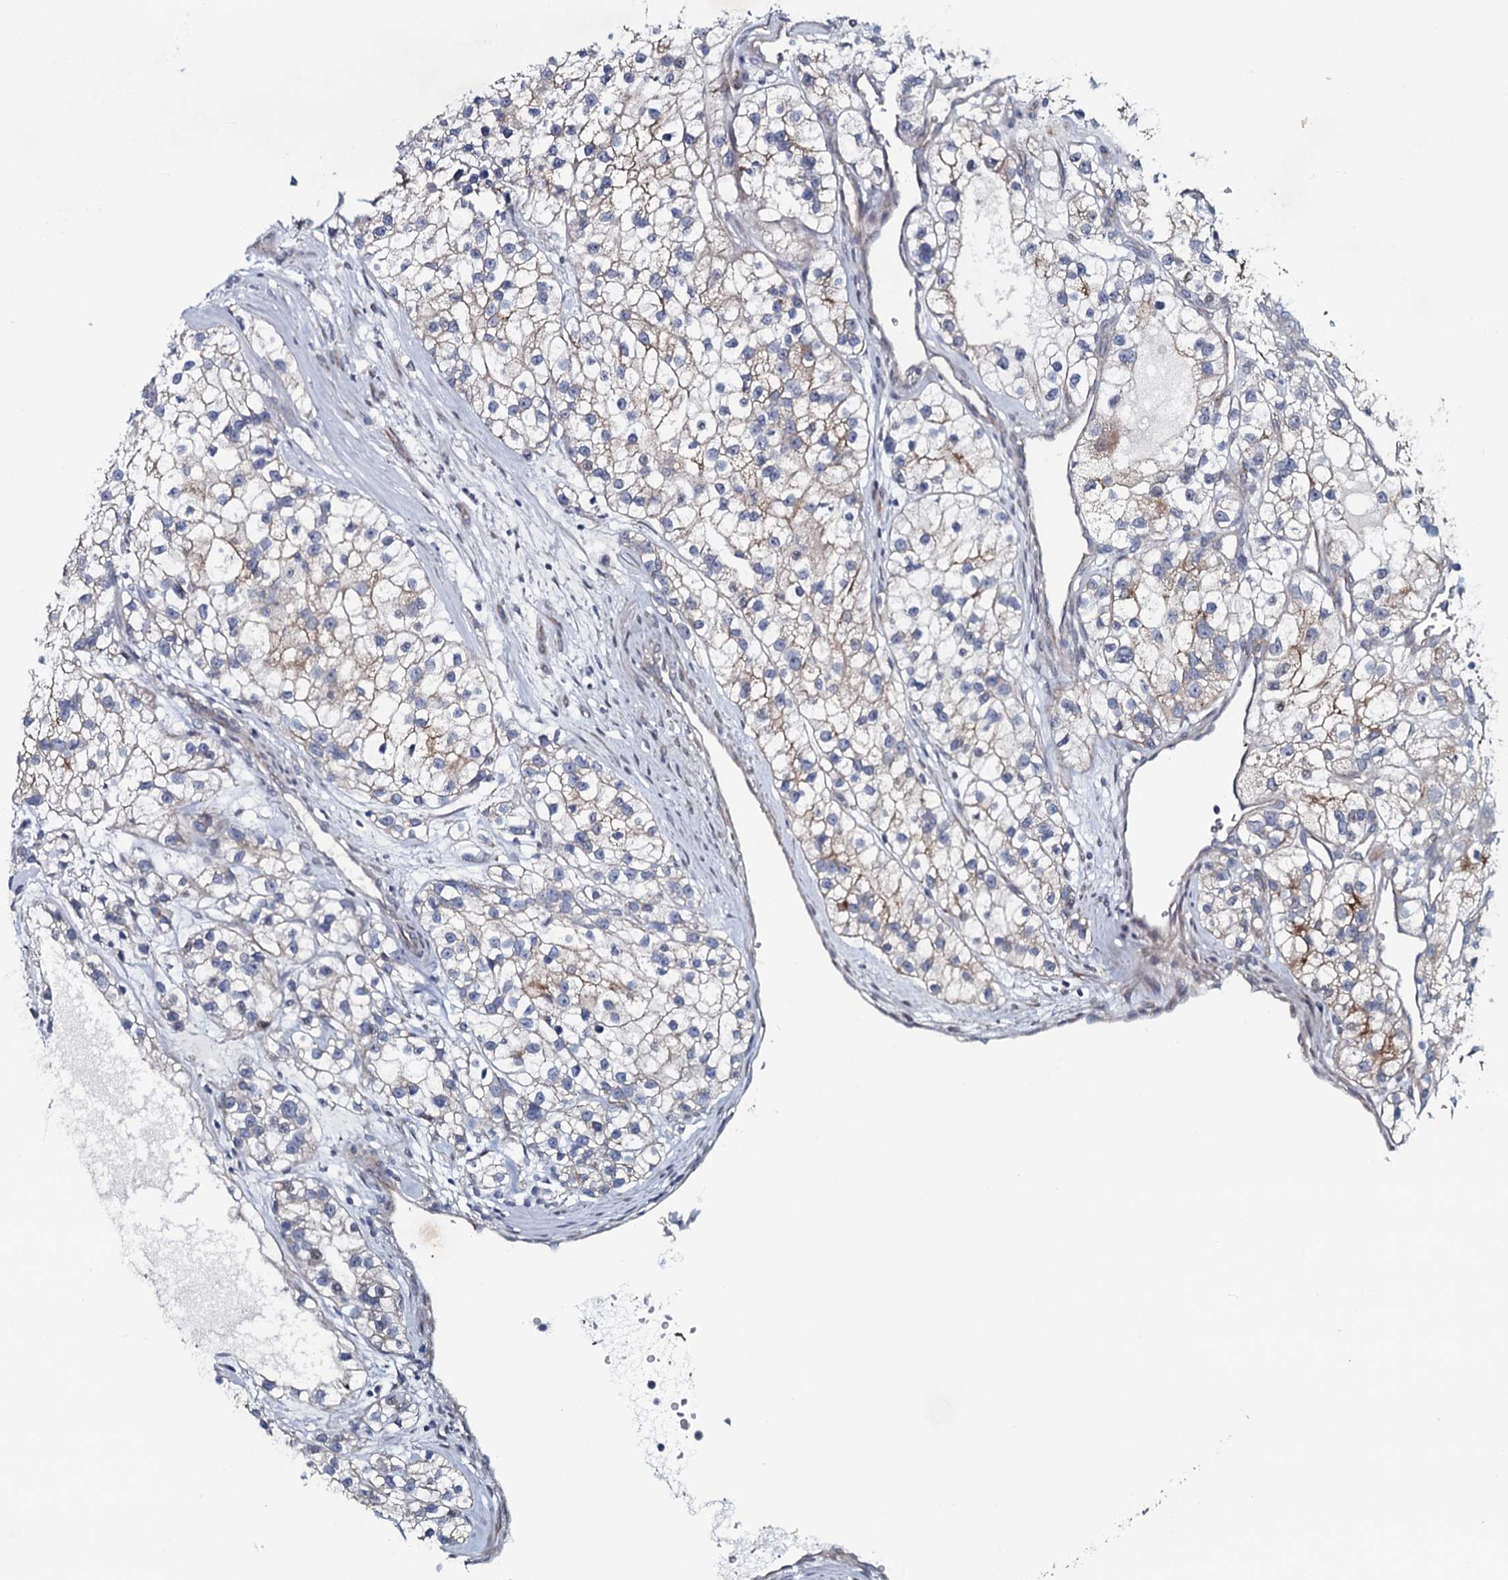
{"staining": {"intensity": "weak", "quantity": "25%-75%", "location": "cytoplasmic/membranous"}, "tissue": "renal cancer", "cell_type": "Tumor cells", "image_type": "cancer", "snomed": [{"axis": "morphology", "description": "Adenocarcinoma, NOS"}, {"axis": "topography", "description": "Kidney"}], "caption": "The photomicrograph displays a brown stain indicating the presence of a protein in the cytoplasmic/membranous of tumor cells in renal cancer.", "gene": "KCTD4", "patient": {"sex": "female", "age": 57}}